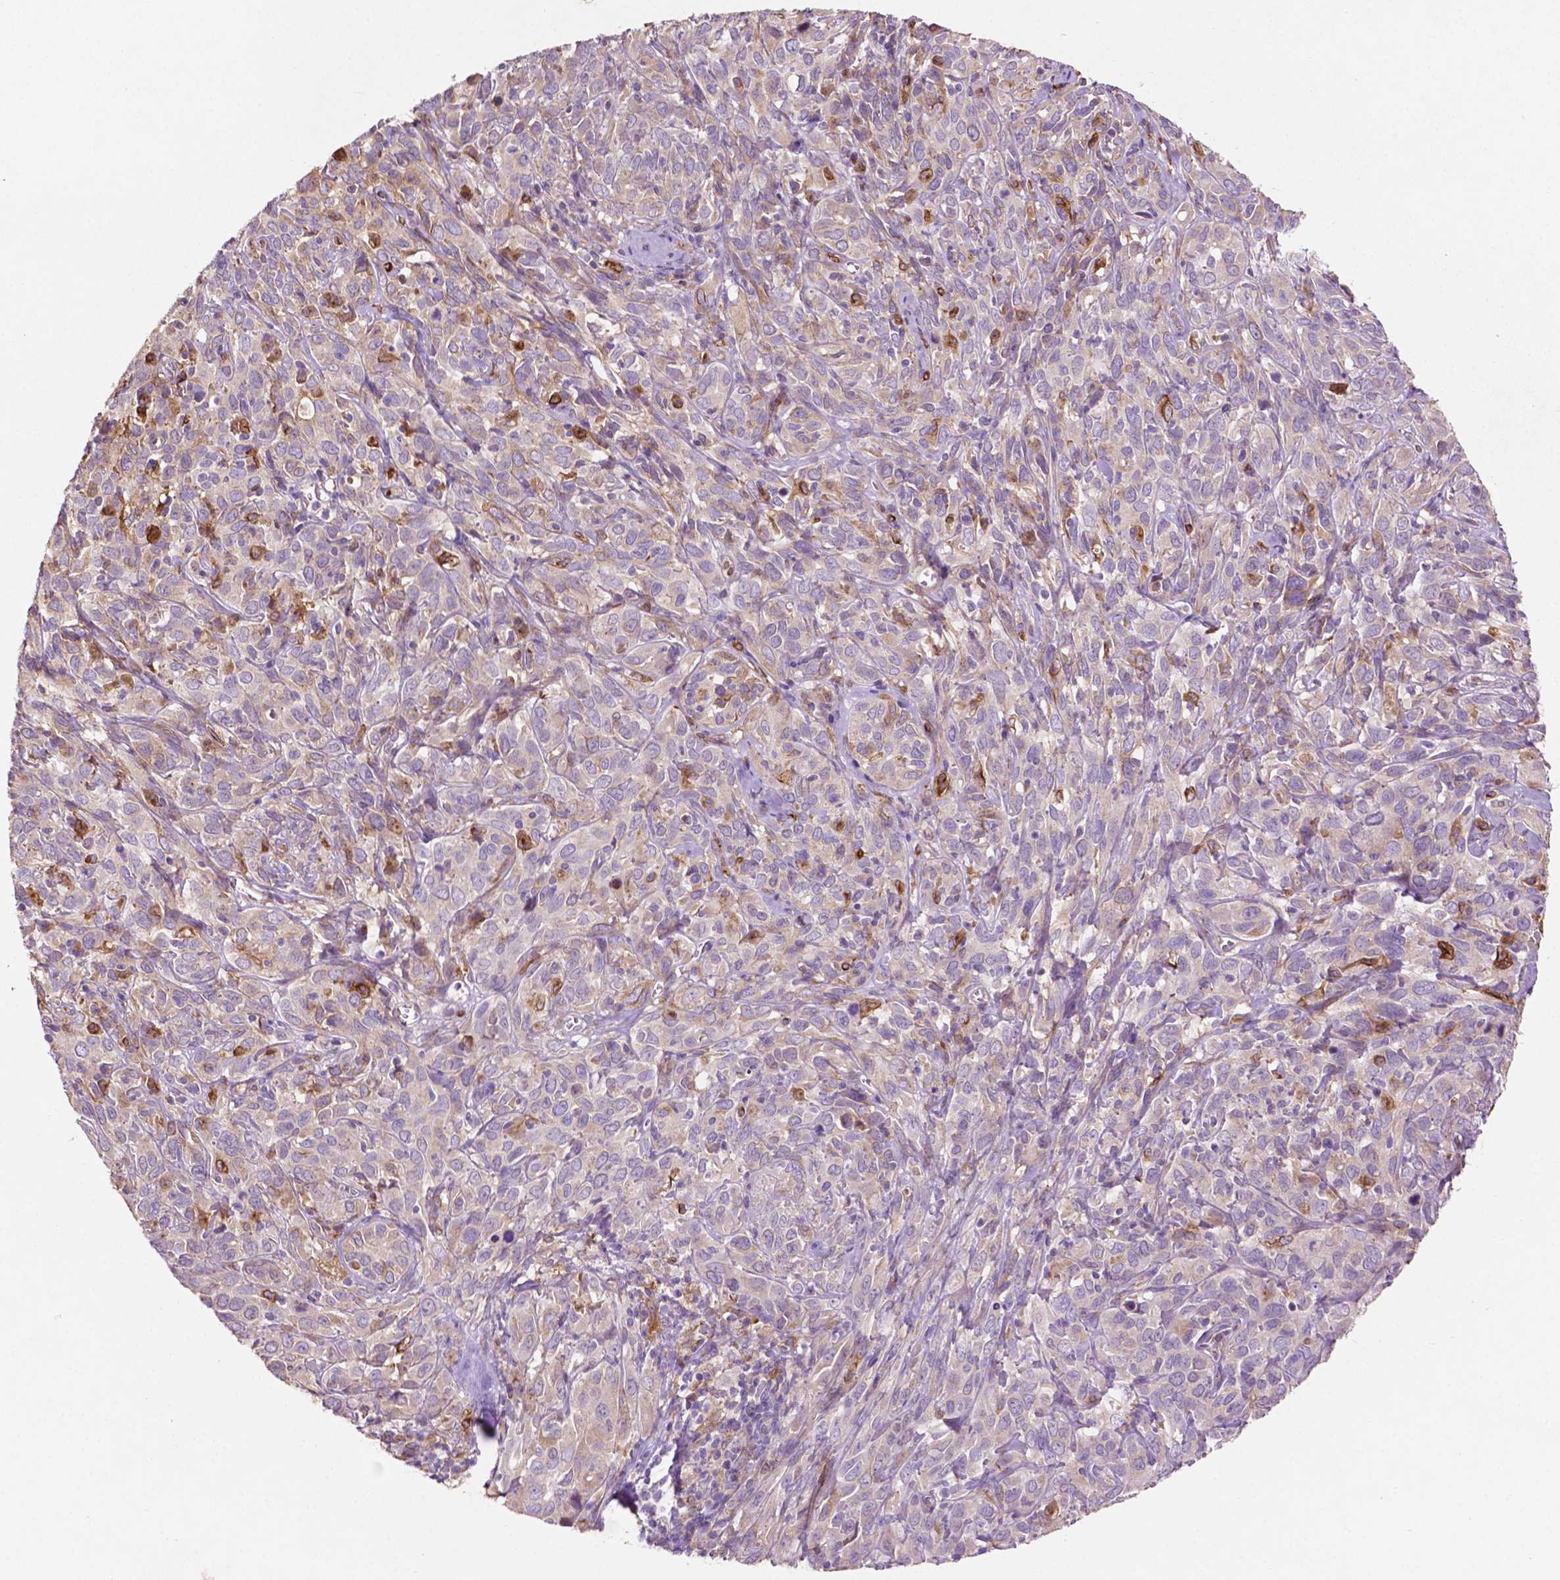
{"staining": {"intensity": "negative", "quantity": "none", "location": "none"}, "tissue": "cervical cancer", "cell_type": "Tumor cells", "image_type": "cancer", "snomed": [{"axis": "morphology", "description": "Normal tissue, NOS"}, {"axis": "morphology", "description": "Squamous cell carcinoma, NOS"}, {"axis": "topography", "description": "Cervix"}], "caption": "IHC of cervical cancer reveals no staining in tumor cells.", "gene": "MBTPS1", "patient": {"sex": "female", "age": 51}}